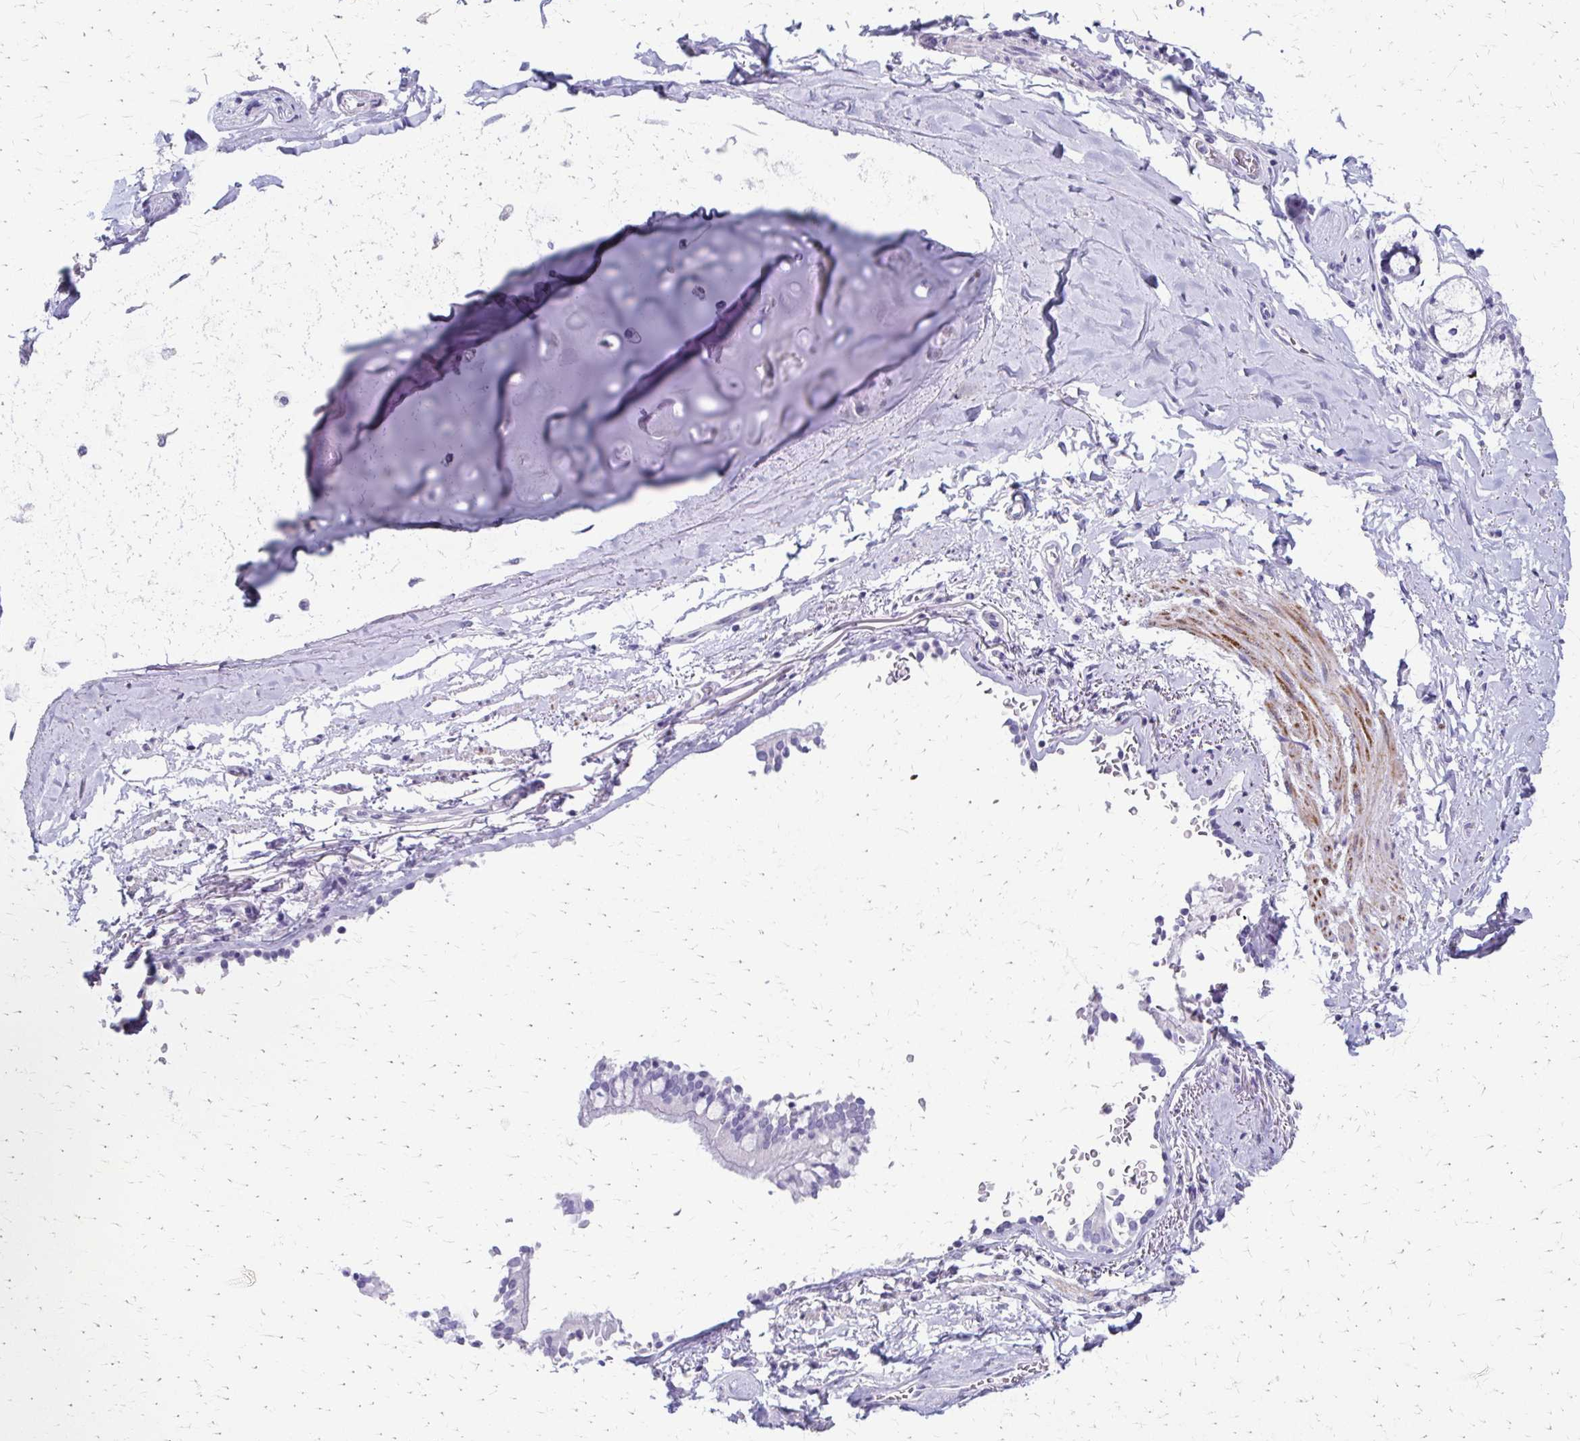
{"staining": {"intensity": "negative", "quantity": "none", "location": "none"}, "tissue": "adipose tissue", "cell_type": "Adipocytes", "image_type": "normal", "snomed": [{"axis": "morphology", "description": "Normal tissue, NOS"}, {"axis": "topography", "description": "Cartilage tissue"}, {"axis": "topography", "description": "Bronchus"}, {"axis": "topography", "description": "Peripheral nerve tissue"}], "caption": "Adipose tissue stained for a protein using IHC reveals no positivity adipocytes.", "gene": "ZSCAN5B", "patient": {"sex": "male", "age": 67}}